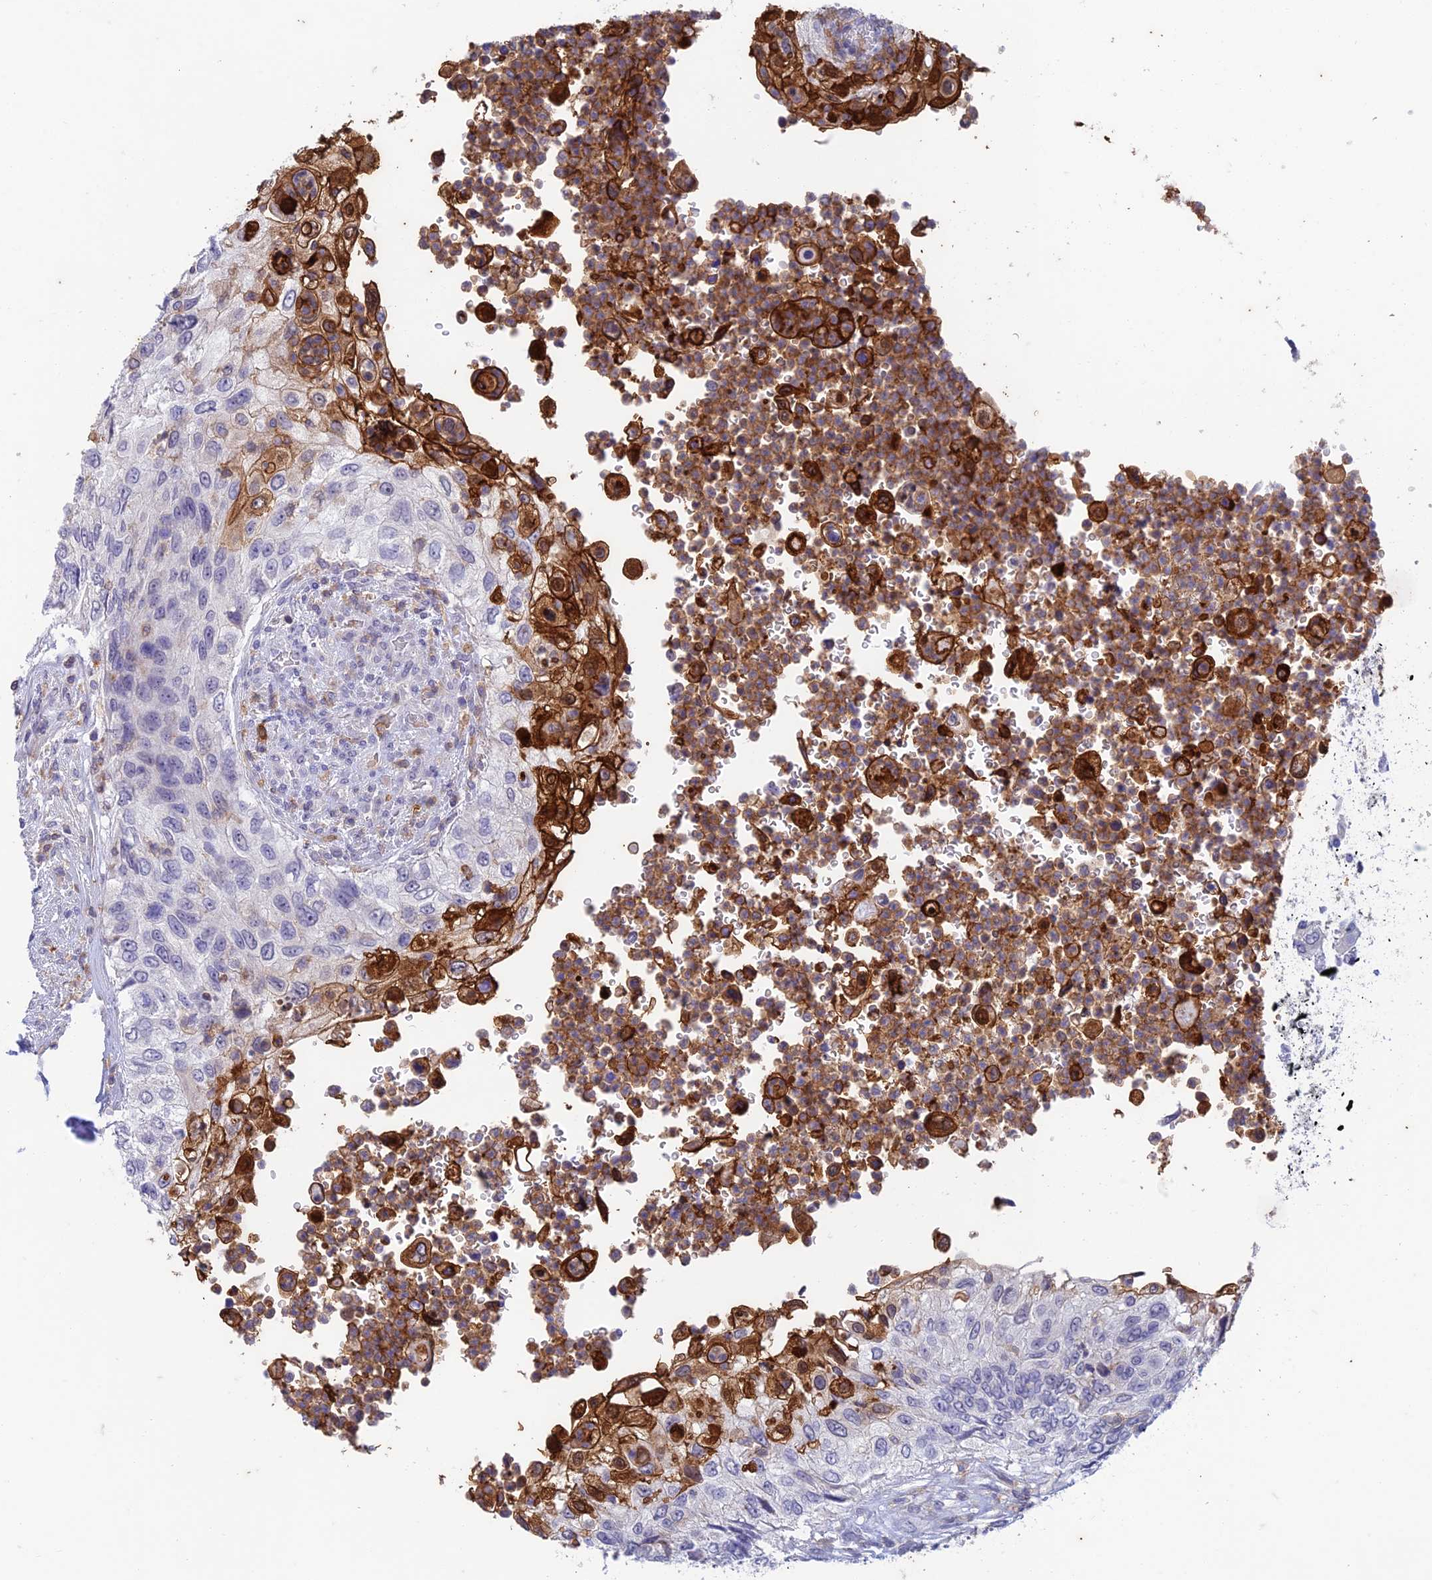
{"staining": {"intensity": "strong", "quantity": "<25%", "location": "cytoplasmic/membranous"}, "tissue": "urothelial cancer", "cell_type": "Tumor cells", "image_type": "cancer", "snomed": [{"axis": "morphology", "description": "Urothelial carcinoma, High grade"}, {"axis": "topography", "description": "Urinary bladder"}], "caption": "A brown stain labels strong cytoplasmic/membranous positivity of a protein in high-grade urothelial carcinoma tumor cells.", "gene": "FGF7", "patient": {"sex": "female", "age": 60}}